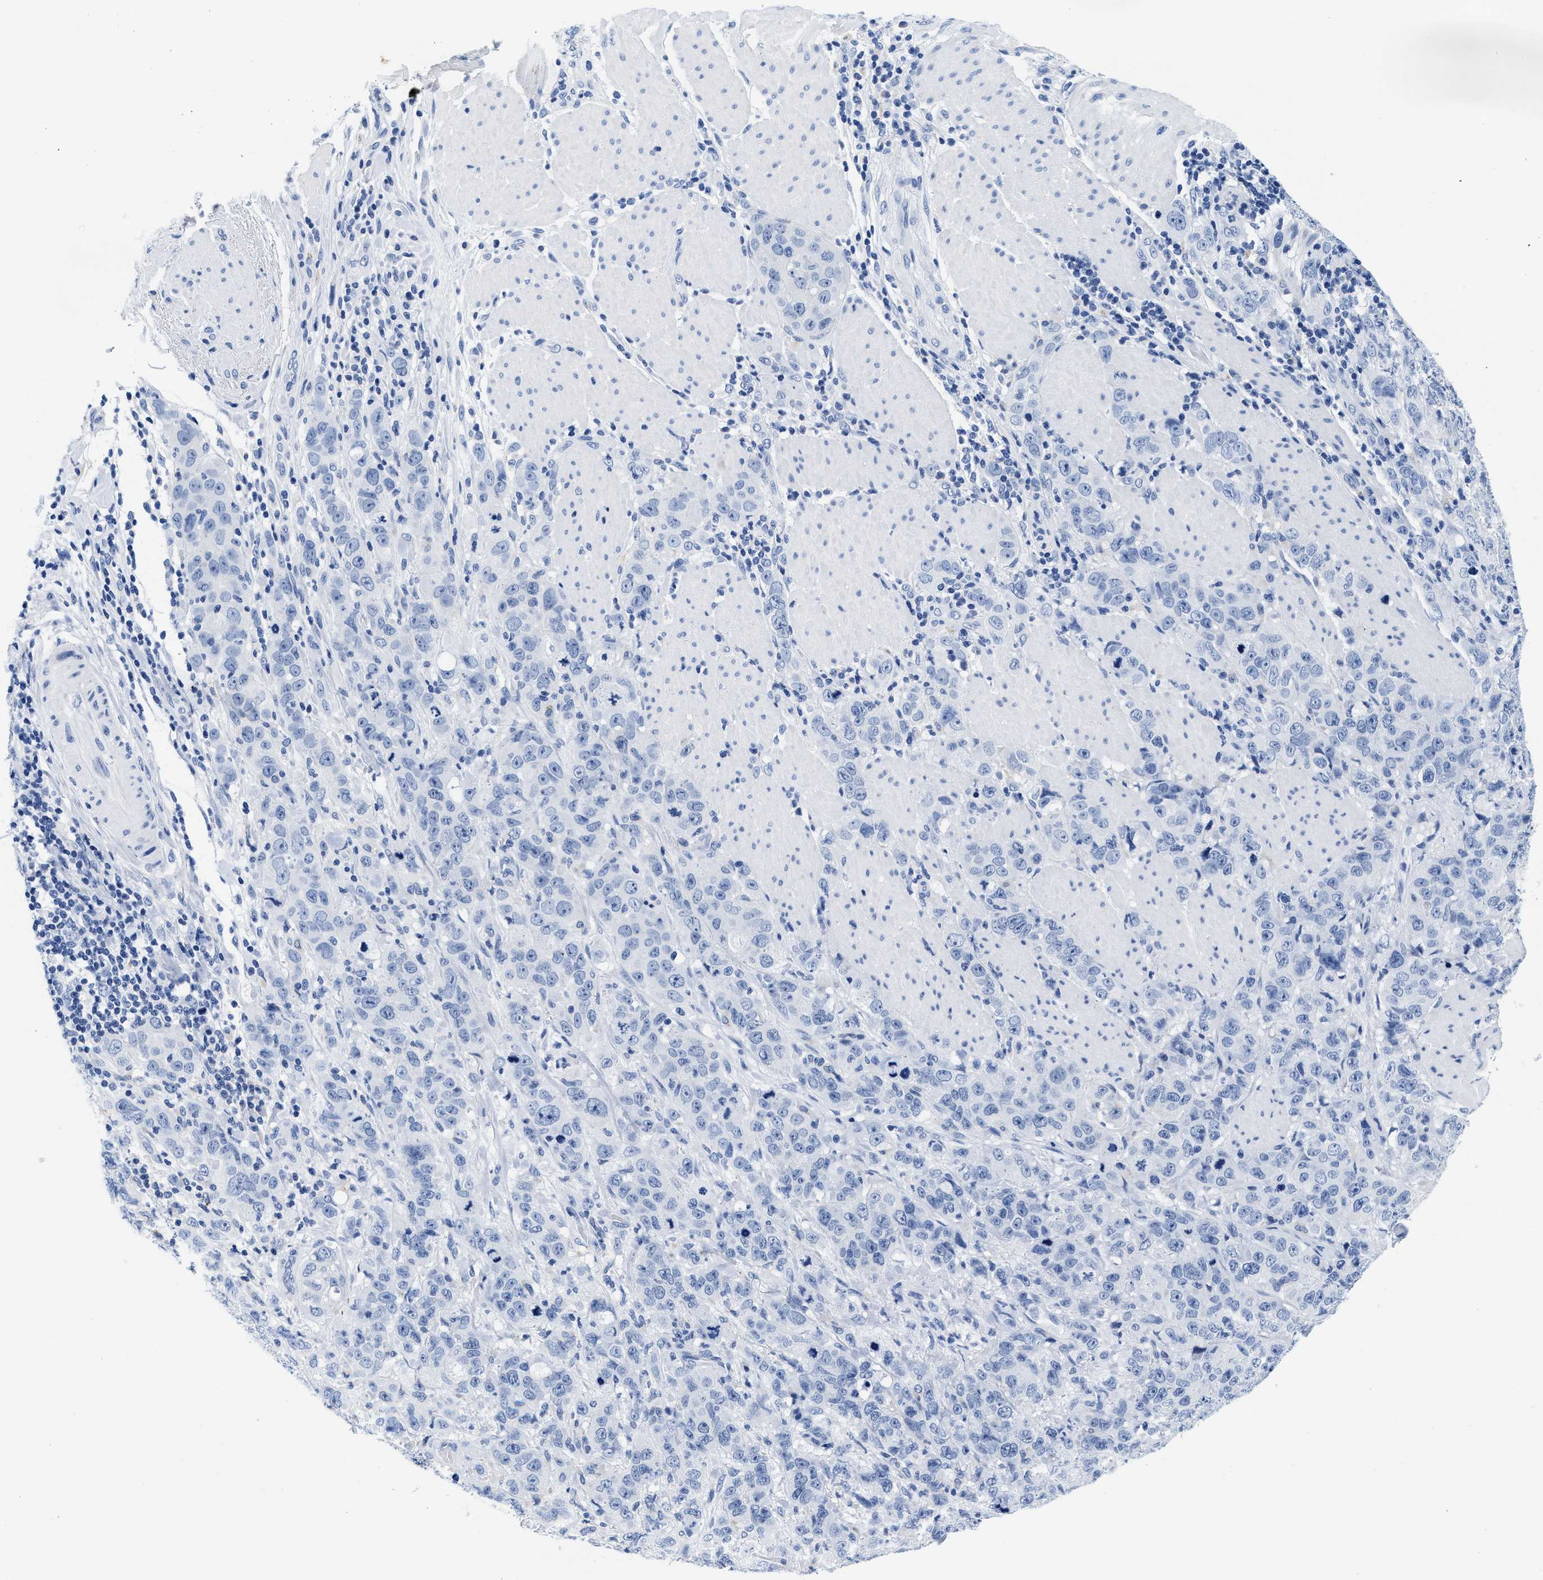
{"staining": {"intensity": "negative", "quantity": "none", "location": "none"}, "tissue": "stomach cancer", "cell_type": "Tumor cells", "image_type": "cancer", "snomed": [{"axis": "morphology", "description": "Adenocarcinoma, NOS"}, {"axis": "topography", "description": "Stomach"}], "caption": "An IHC image of stomach adenocarcinoma is shown. There is no staining in tumor cells of stomach adenocarcinoma.", "gene": "TTC3", "patient": {"sex": "male", "age": 48}}